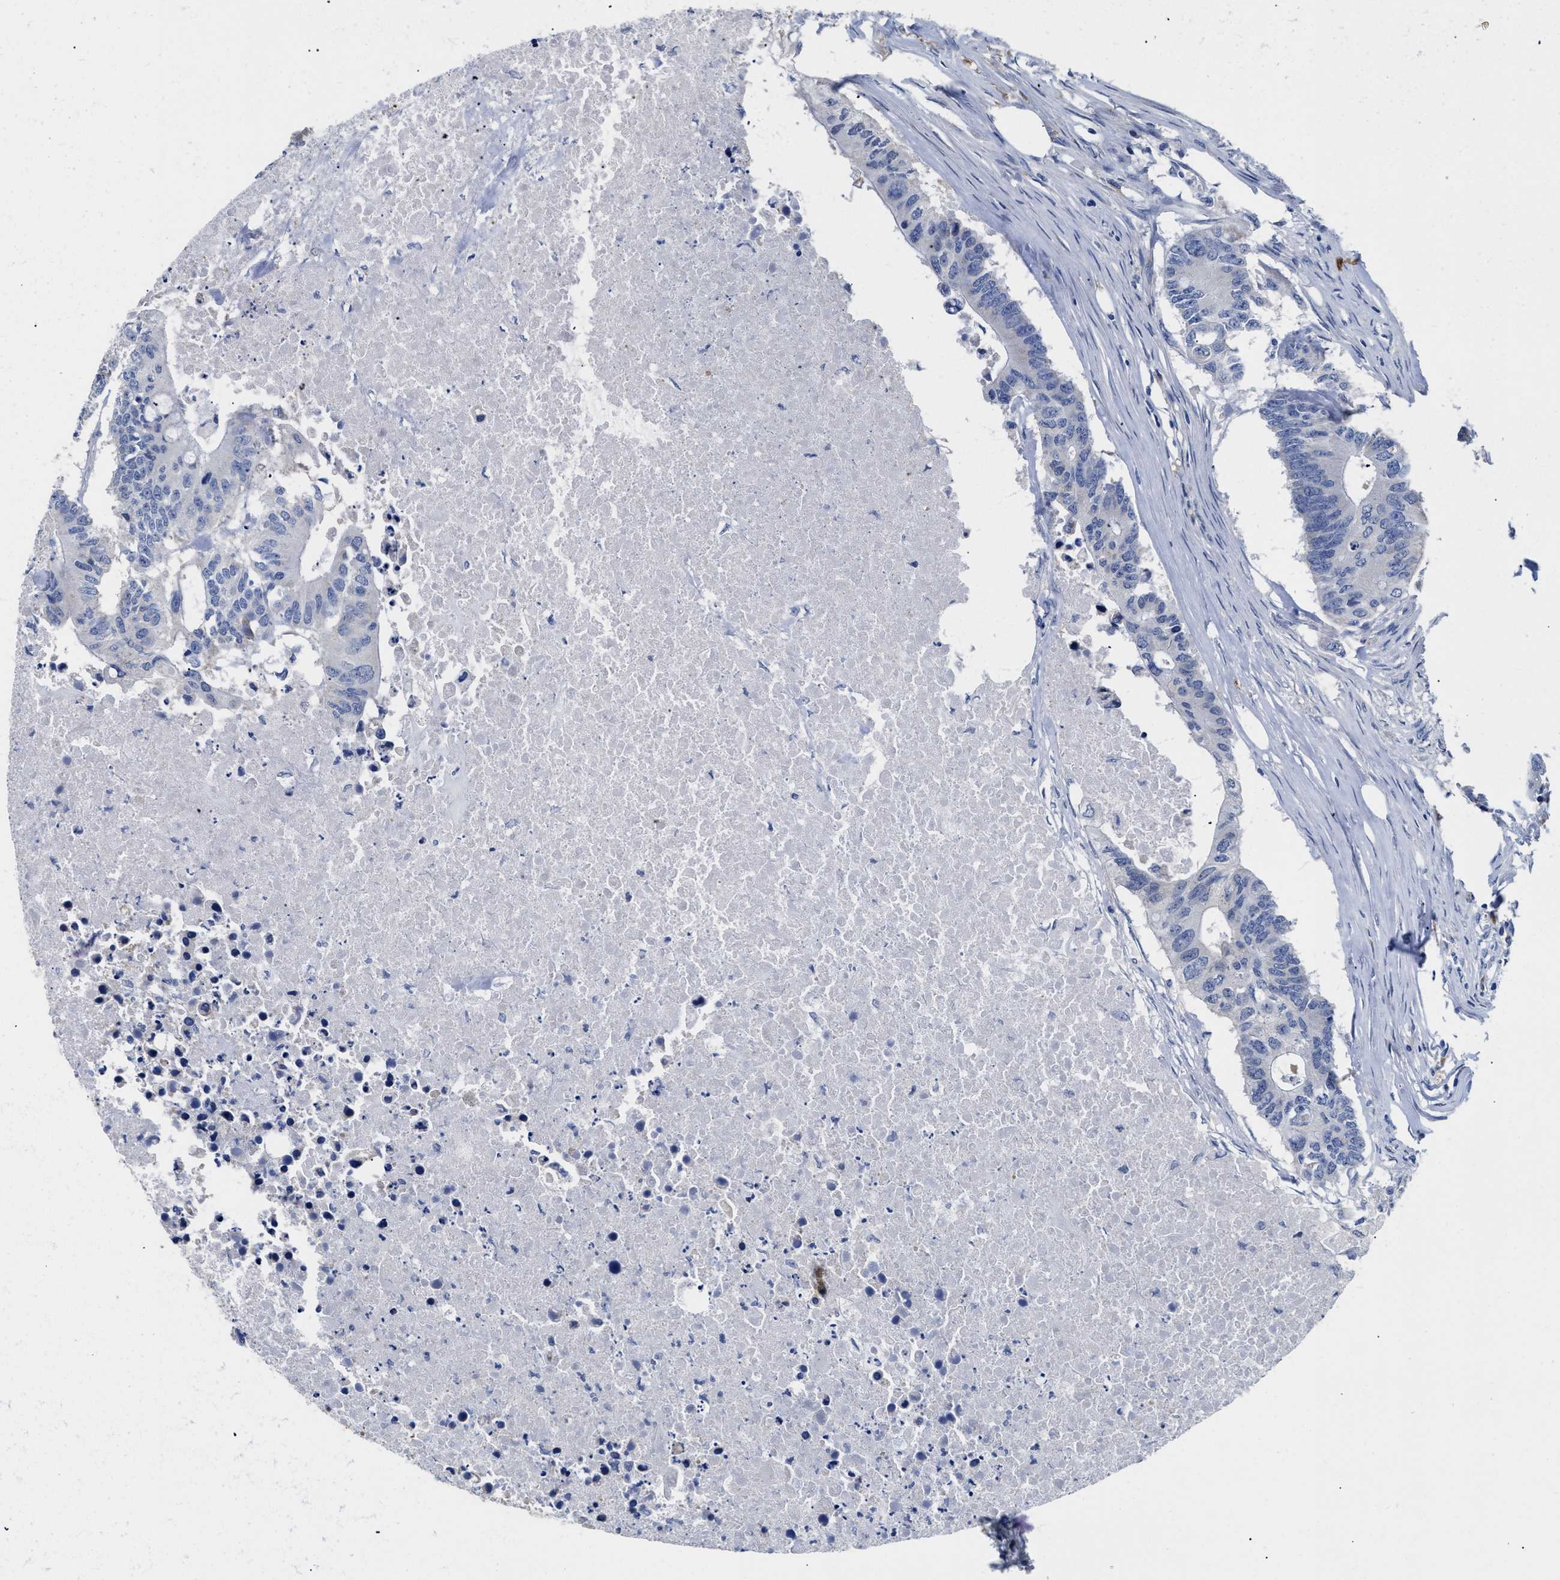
{"staining": {"intensity": "negative", "quantity": "none", "location": "none"}, "tissue": "colorectal cancer", "cell_type": "Tumor cells", "image_type": "cancer", "snomed": [{"axis": "morphology", "description": "Adenocarcinoma, NOS"}, {"axis": "topography", "description": "Colon"}], "caption": "High power microscopy histopathology image of an IHC image of colorectal cancer, revealing no significant positivity in tumor cells. Nuclei are stained in blue.", "gene": "APOBEC2", "patient": {"sex": "male", "age": 71}}